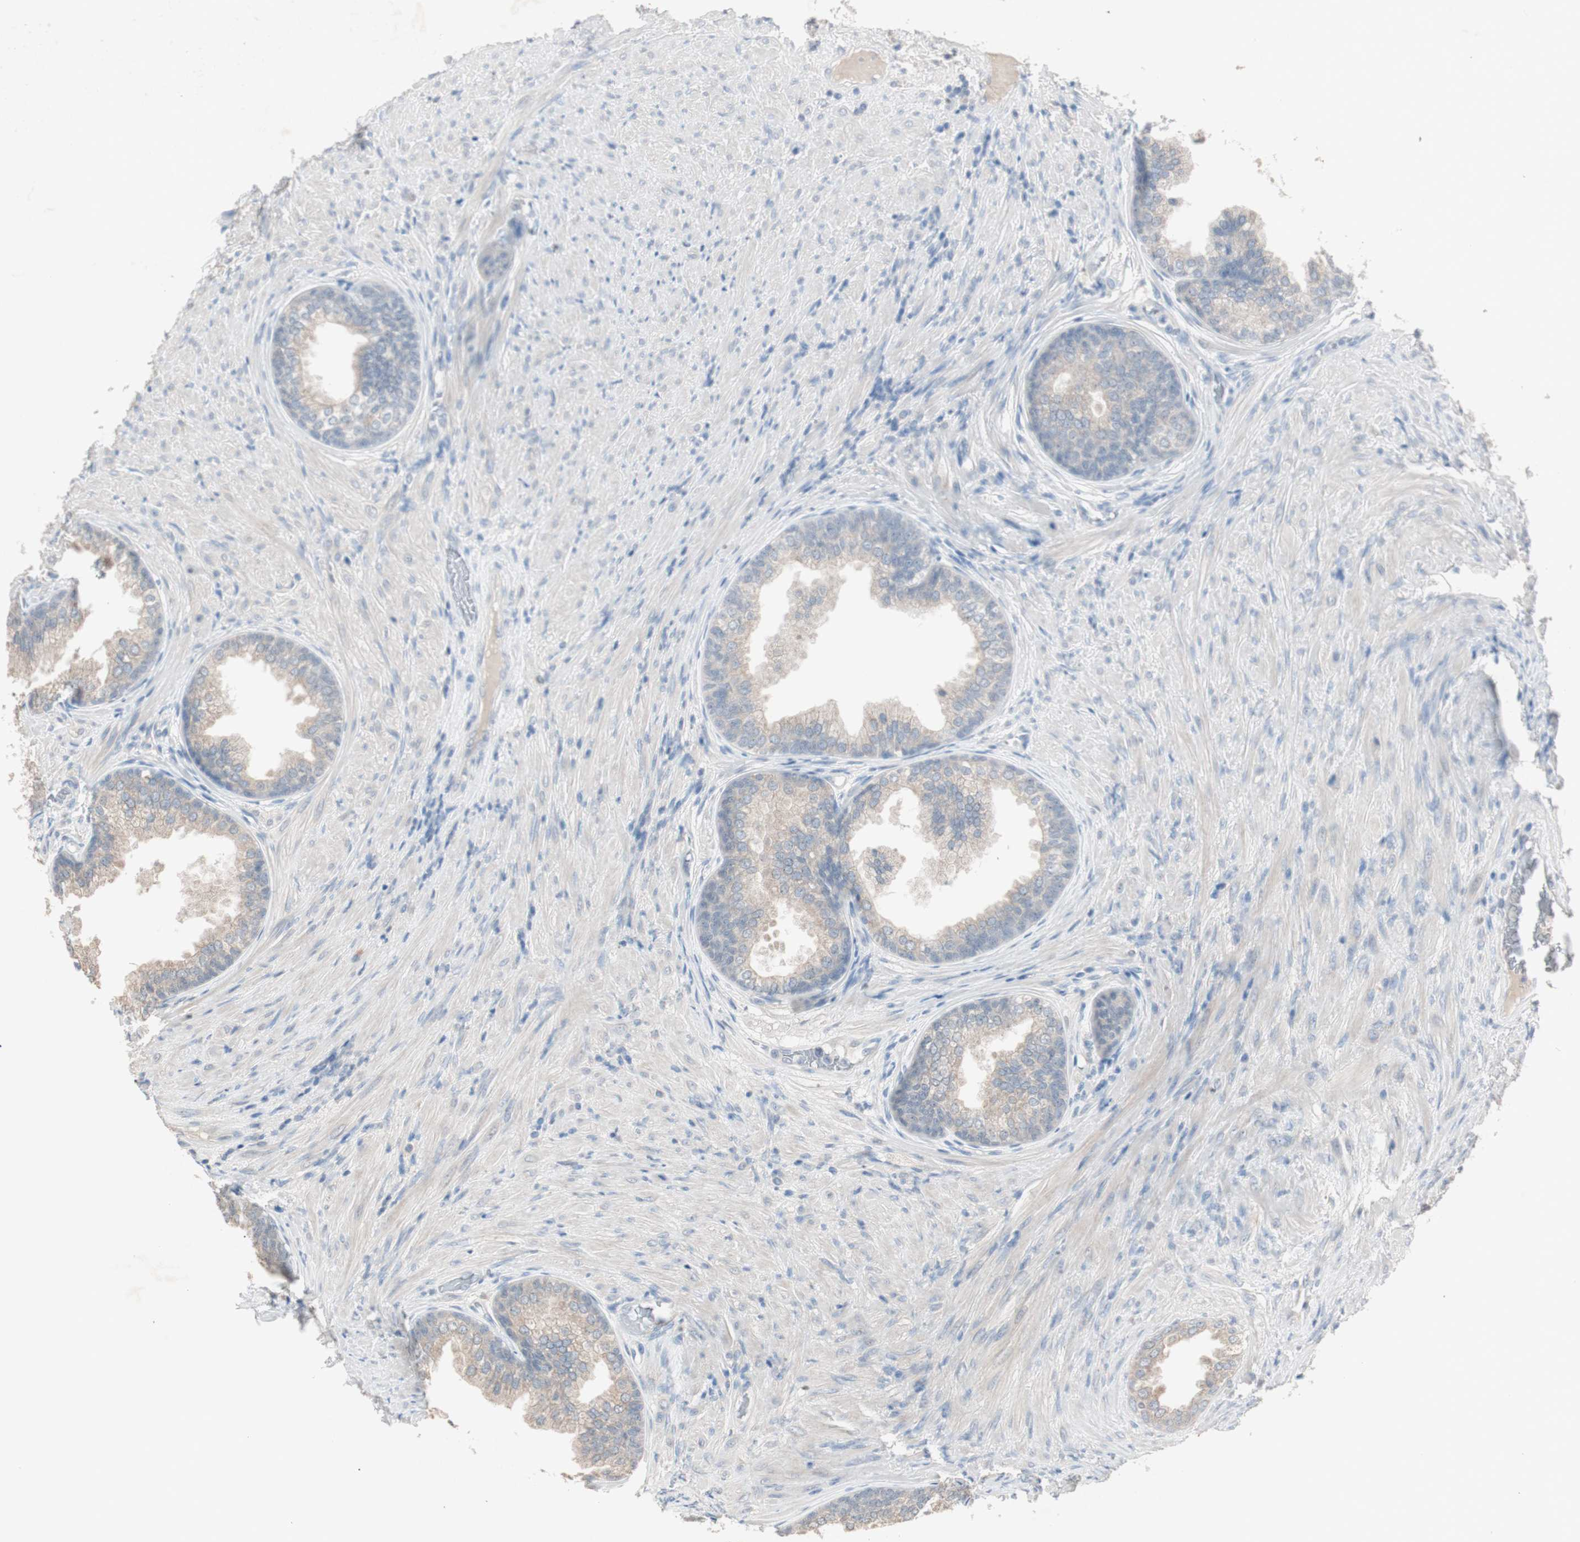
{"staining": {"intensity": "weak", "quantity": ">75%", "location": "cytoplasmic/membranous"}, "tissue": "prostate", "cell_type": "Glandular cells", "image_type": "normal", "snomed": [{"axis": "morphology", "description": "Normal tissue, NOS"}, {"axis": "topography", "description": "Prostate"}], "caption": "Immunohistochemical staining of benign human prostate reveals >75% levels of weak cytoplasmic/membranous protein positivity in about >75% of glandular cells. (Stains: DAB in brown, nuclei in blue, Microscopy: brightfield microscopy at high magnification).", "gene": "KHK", "patient": {"sex": "male", "age": 76}}